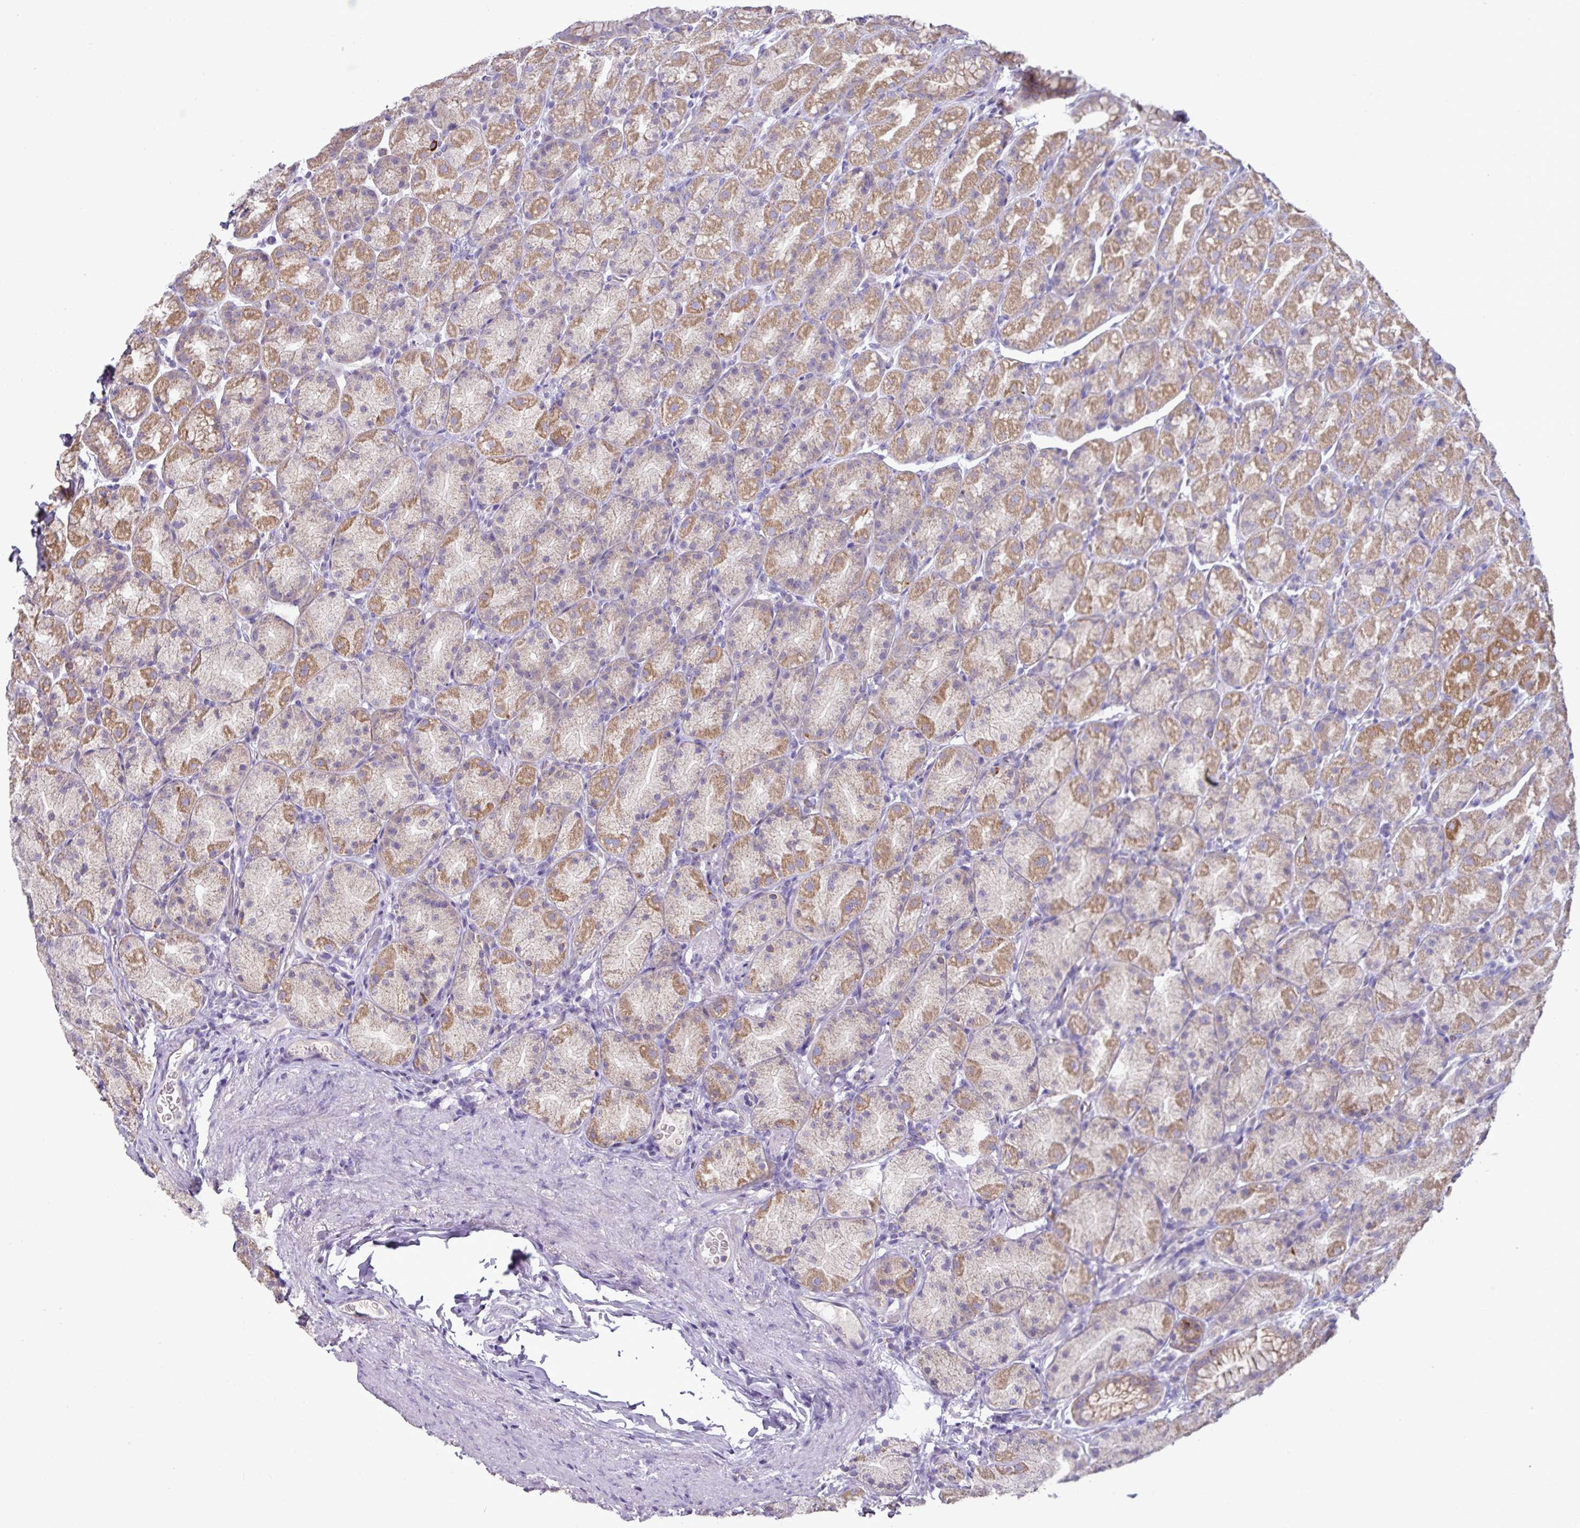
{"staining": {"intensity": "moderate", "quantity": "25%-75%", "location": "cytoplasmic/membranous"}, "tissue": "stomach", "cell_type": "Glandular cells", "image_type": "normal", "snomed": [{"axis": "morphology", "description": "Normal tissue, NOS"}, {"axis": "topography", "description": "Stomach, upper"}, {"axis": "topography", "description": "Stomach"}], "caption": "A high-resolution photomicrograph shows immunohistochemistry staining of benign stomach, which demonstrates moderate cytoplasmic/membranous staining in about 25%-75% of glandular cells.", "gene": "TRAPPC1", "patient": {"sex": "male", "age": 68}}